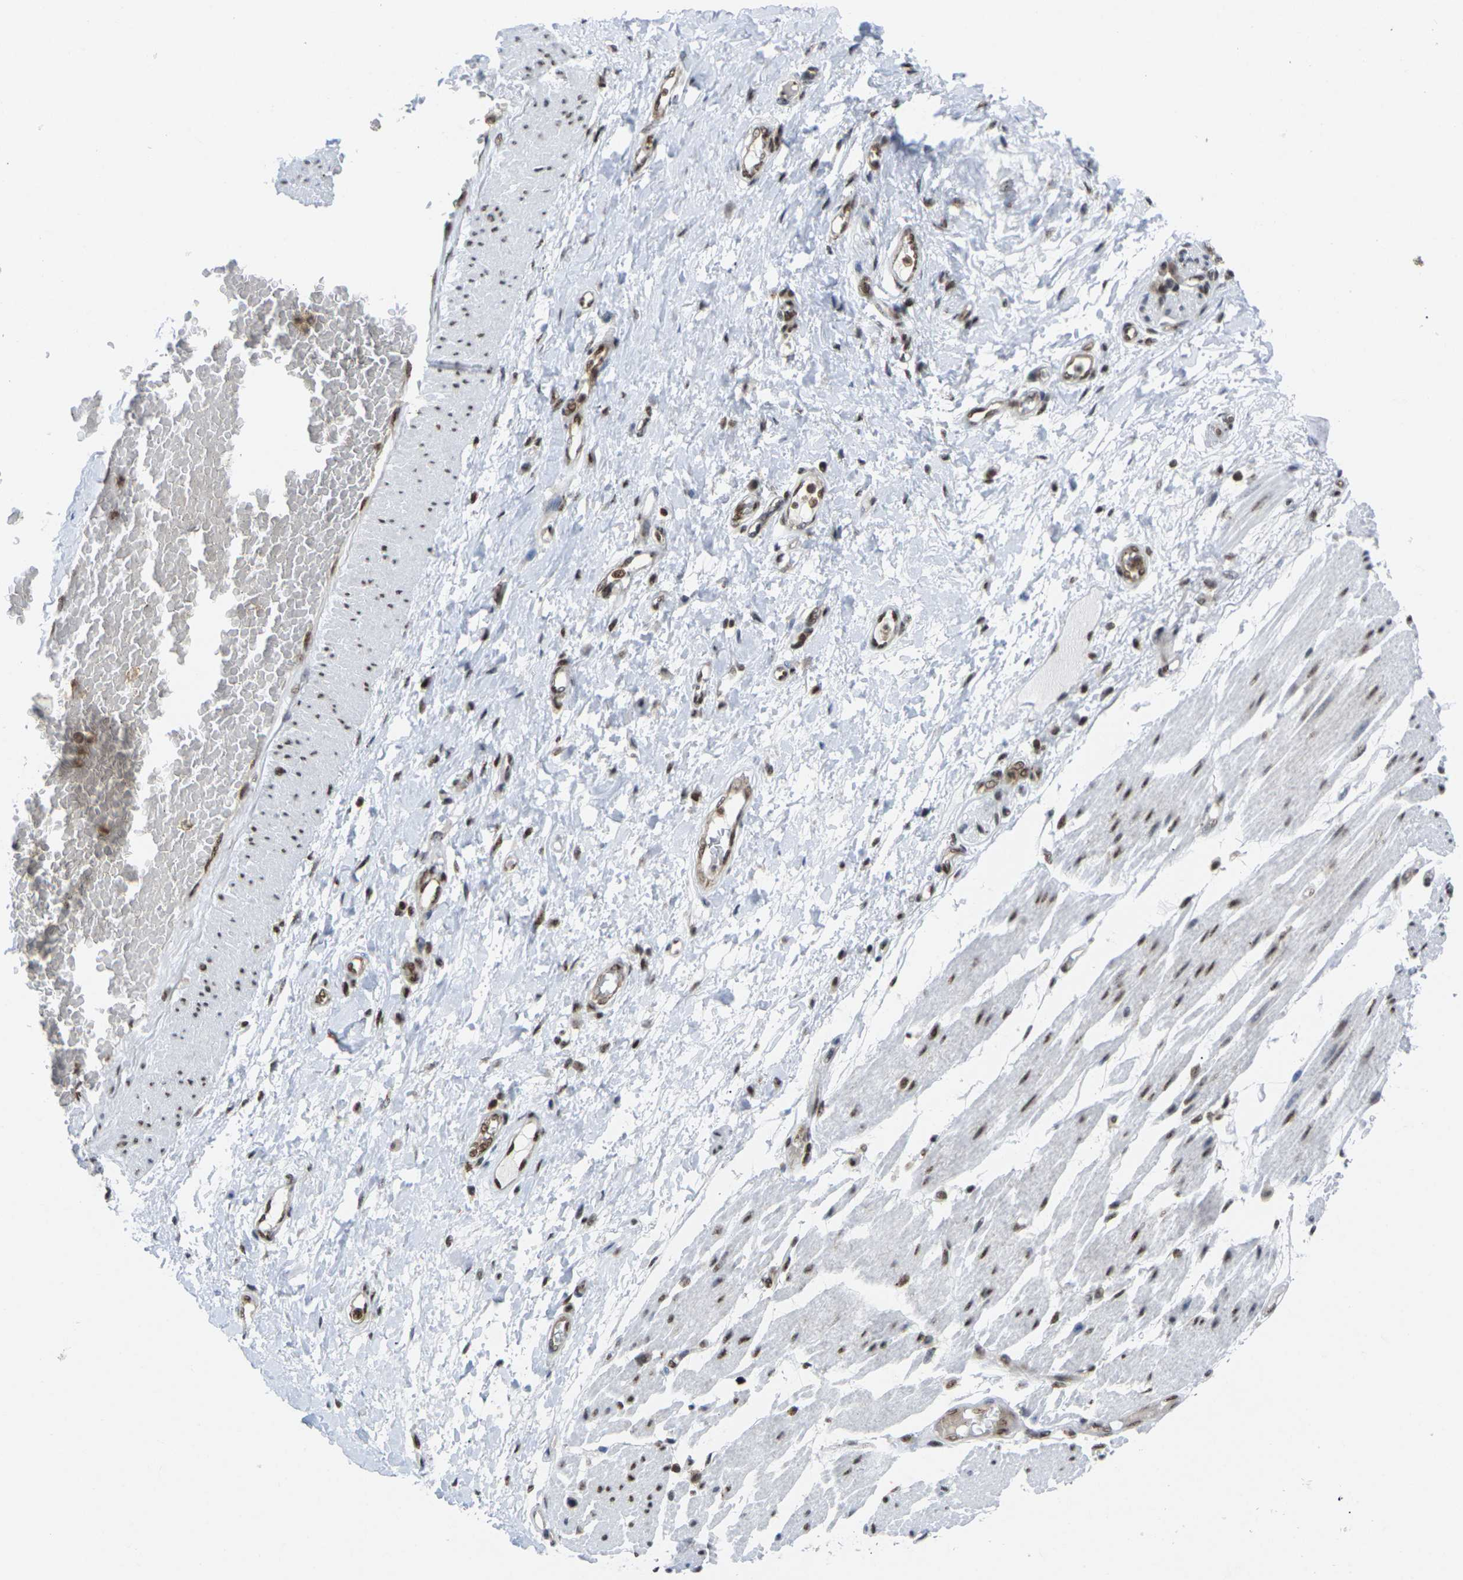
{"staining": {"intensity": "strong", "quantity": "25%-75%", "location": "nuclear"}, "tissue": "adipose tissue", "cell_type": "Adipocytes", "image_type": "normal", "snomed": [{"axis": "morphology", "description": "Normal tissue, NOS"}, {"axis": "morphology", "description": "Adenocarcinoma, NOS"}, {"axis": "topography", "description": "Esophagus"}], "caption": "Adipose tissue stained with a brown dye reveals strong nuclear positive expression in about 25%-75% of adipocytes.", "gene": "MAGOH", "patient": {"sex": "male", "age": 62}}